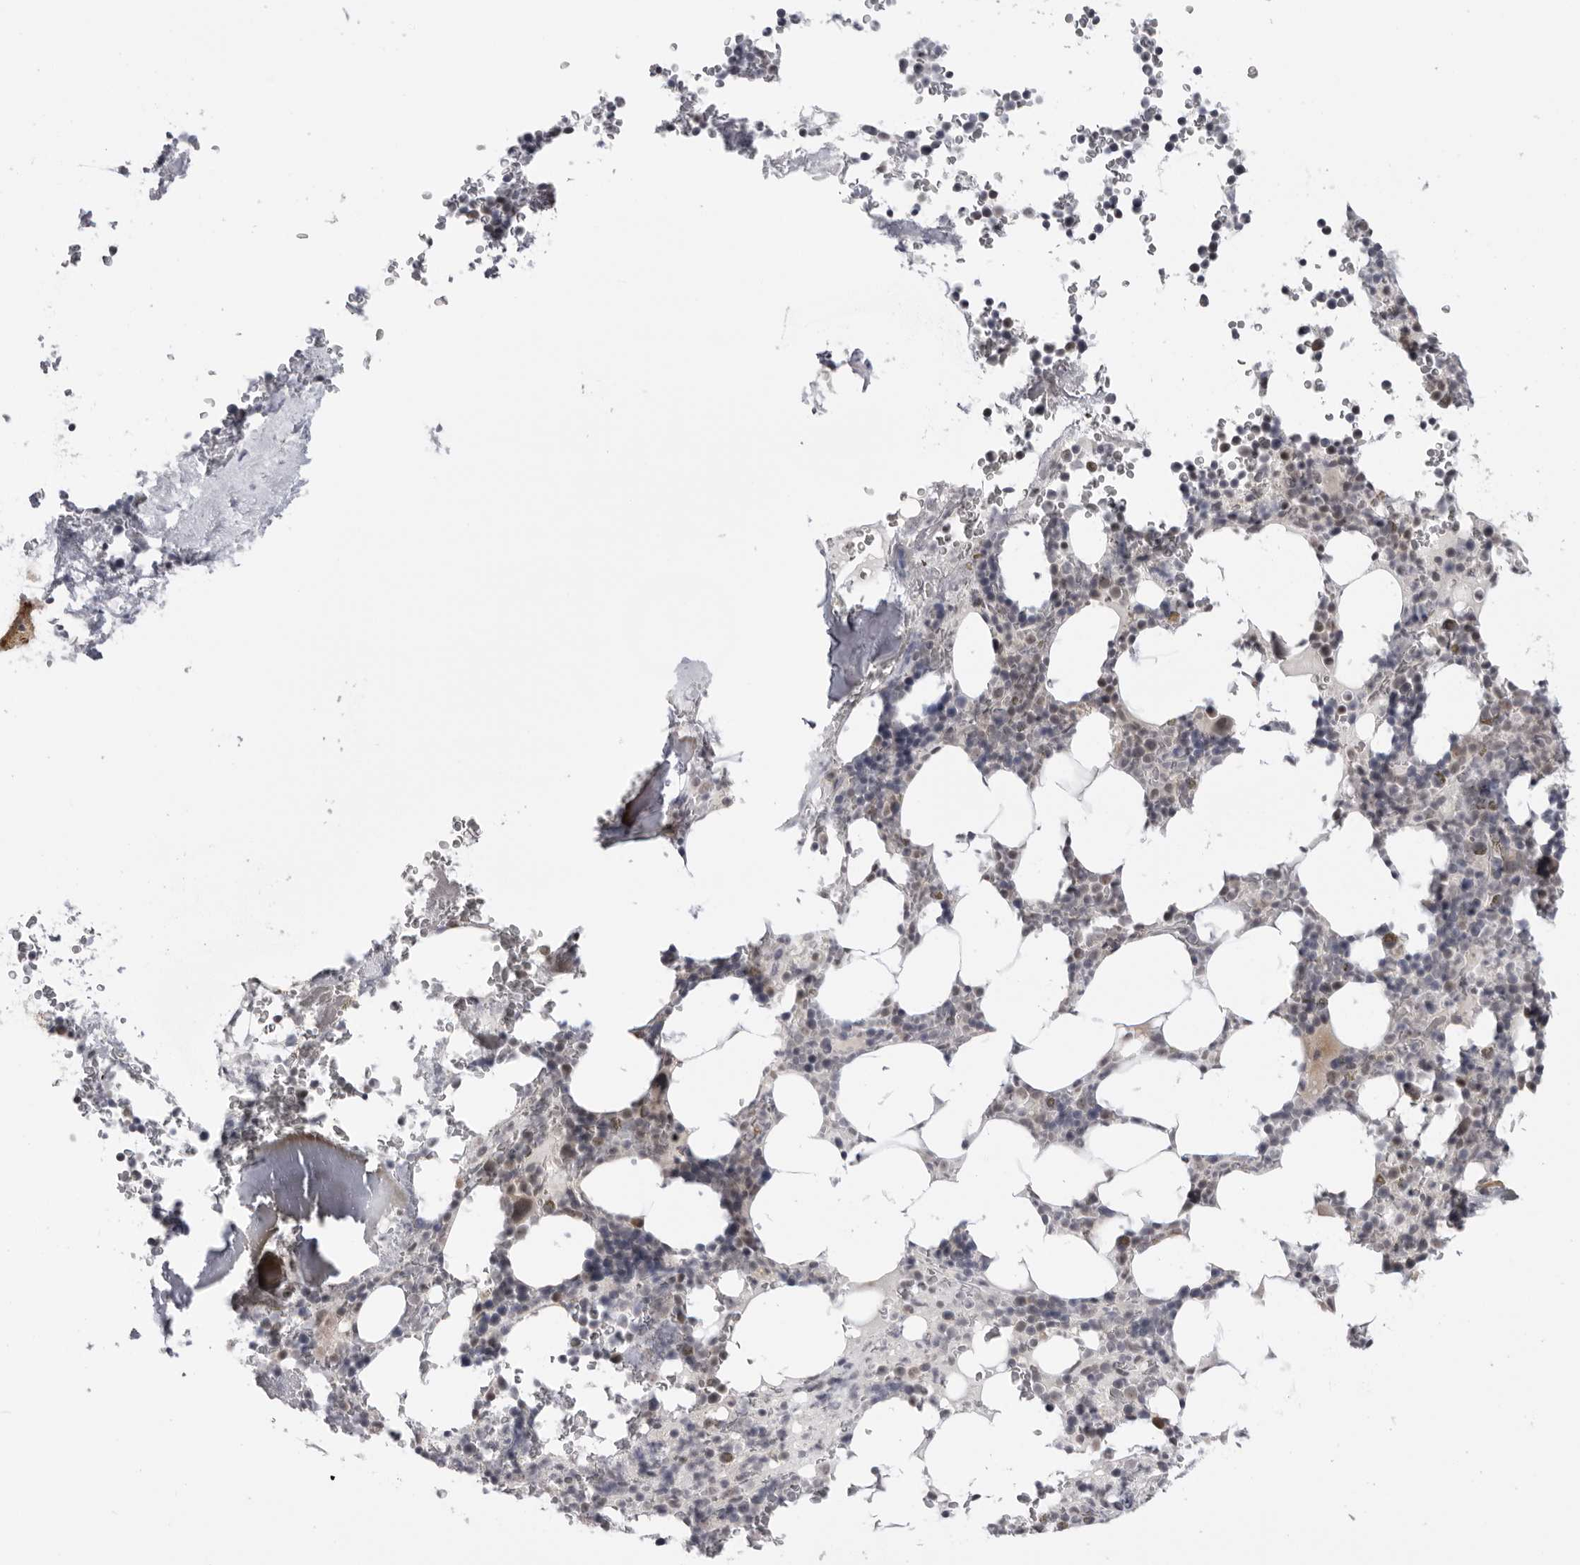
{"staining": {"intensity": "moderate", "quantity": "<25%", "location": "nuclear"}, "tissue": "bone marrow", "cell_type": "Hematopoietic cells", "image_type": "normal", "snomed": [{"axis": "morphology", "description": "Normal tissue, NOS"}, {"axis": "topography", "description": "Bone marrow"}], "caption": "Protein positivity by immunohistochemistry (IHC) reveals moderate nuclear staining in about <25% of hematopoietic cells in unremarkable bone marrow. (DAB IHC with brightfield microscopy, high magnification).", "gene": "ALPK2", "patient": {"sex": "male", "age": 58}}